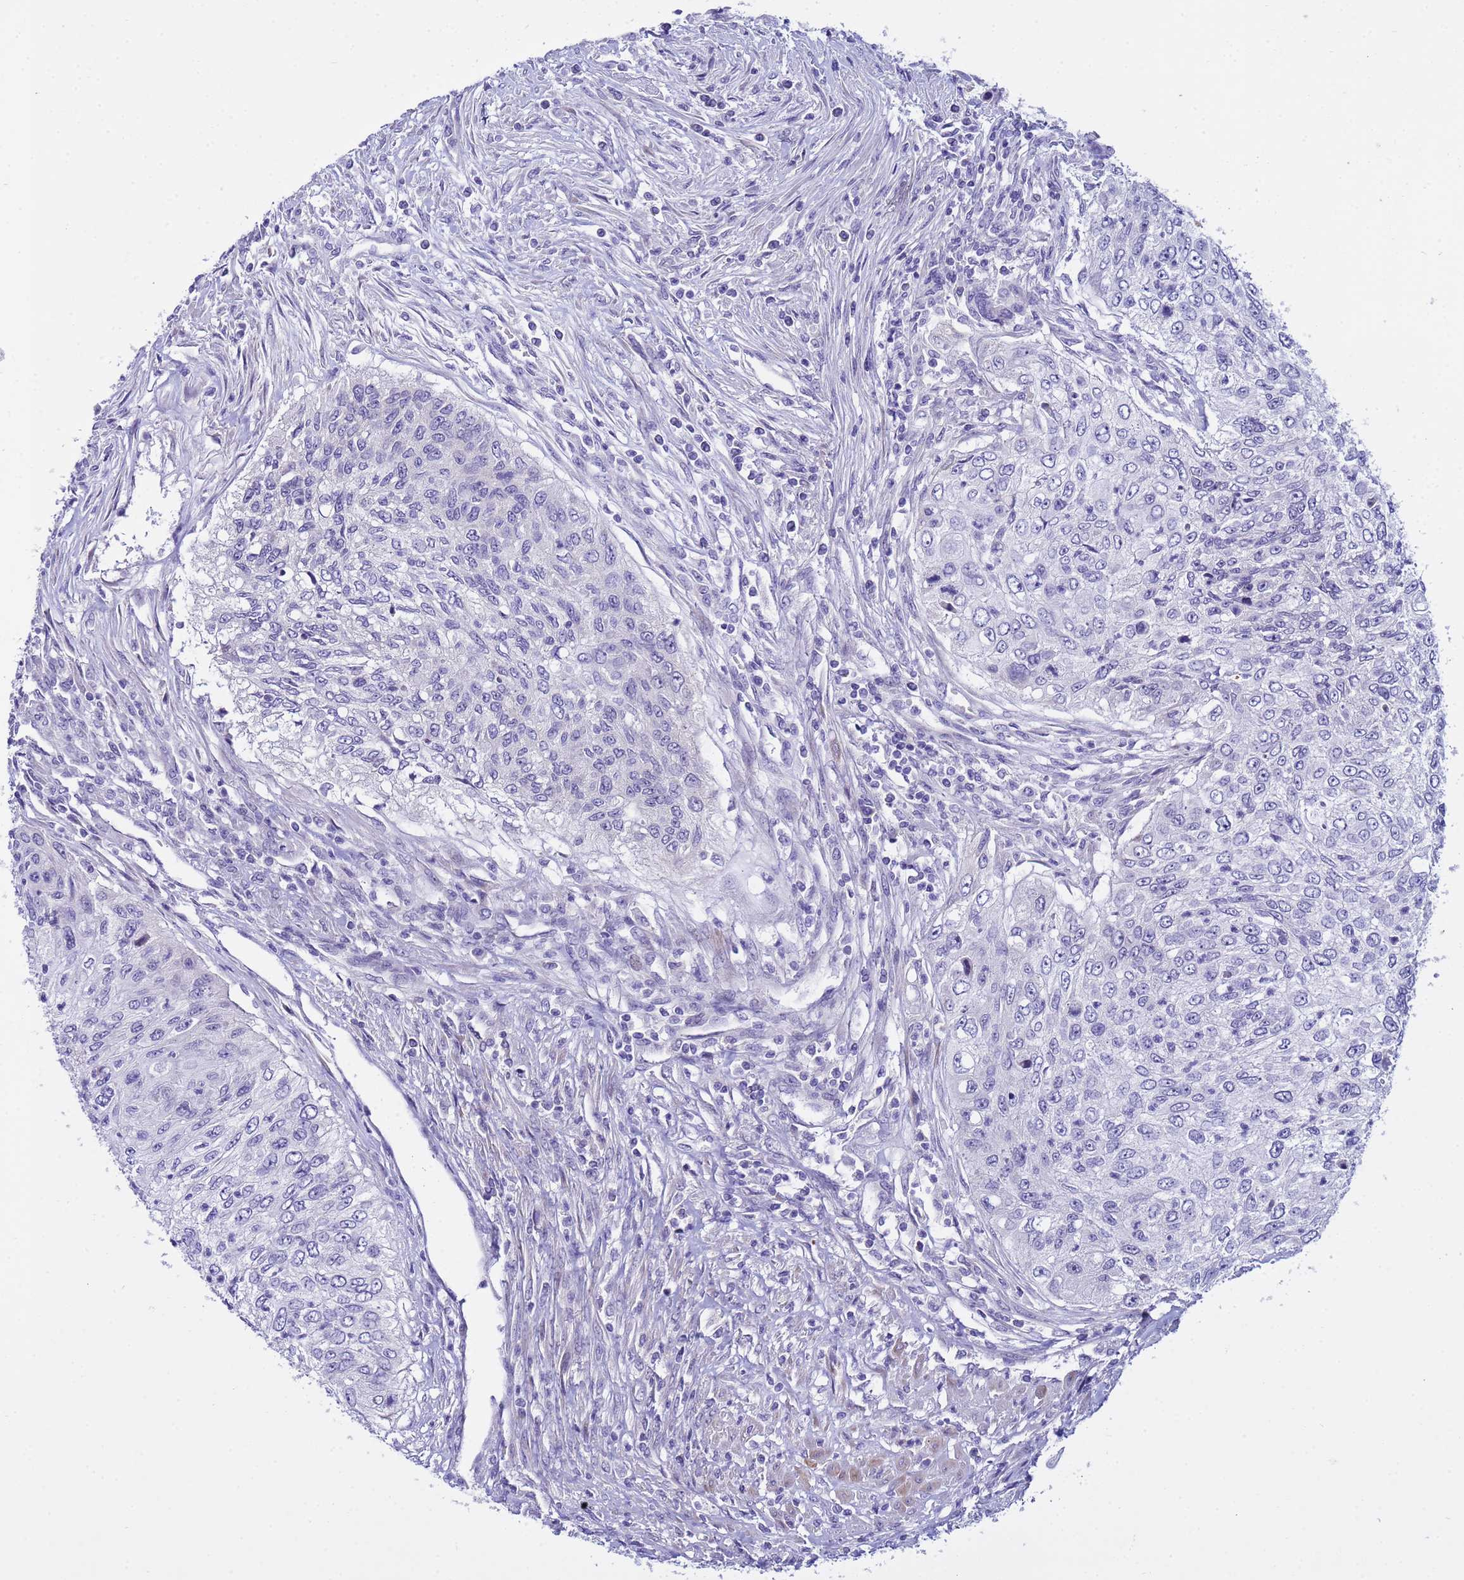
{"staining": {"intensity": "negative", "quantity": "none", "location": "none"}, "tissue": "urothelial cancer", "cell_type": "Tumor cells", "image_type": "cancer", "snomed": [{"axis": "morphology", "description": "Urothelial carcinoma, High grade"}, {"axis": "topography", "description": "Urinary bladder"}], "caption": "Urothelial cancer was stained to show a protein in brown. There is no significant staining in tumor cells.", "gene": "IGSF11", "patient": {"sex": "female", "age": 60}}